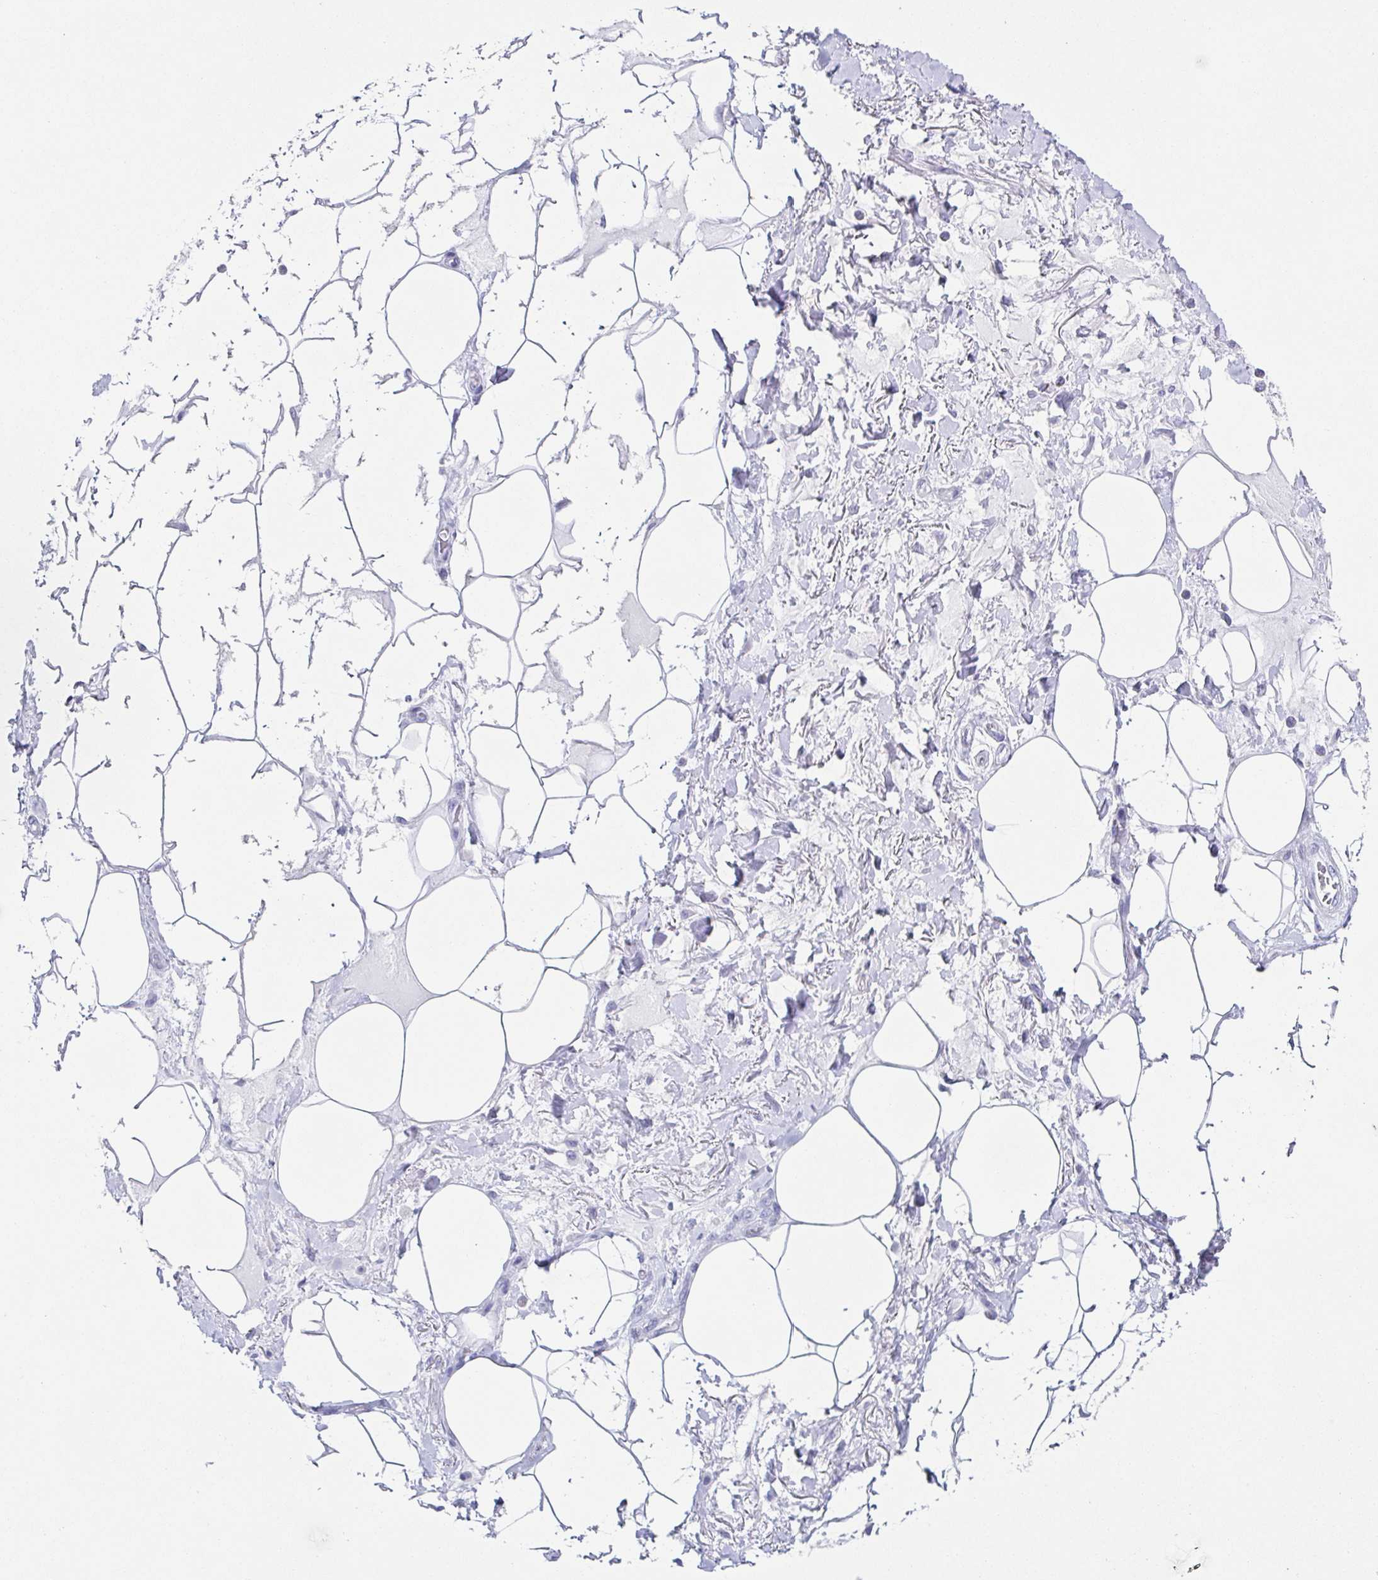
{"staining": {"intensity": "negative", "quantity": "none", "location": "none"}, "tissue": "adipose tissue", "cell_type": "Adipocytes", "image_type": "normal", "snomed": [{"axis": "morphology", "description": "Normal tissue, NOS"}, {"axis": "topography", "description": "Vagina"}, {"axis": "topography", "description": "Peripheral nerve tissue"}], "caption": "This is an immunohistochemistry (IHC) image of benign adipose tissue. There is no expression in adipocytes.", "gene": "TNNT2", "patient": {"sex": "female", "age": 71}}